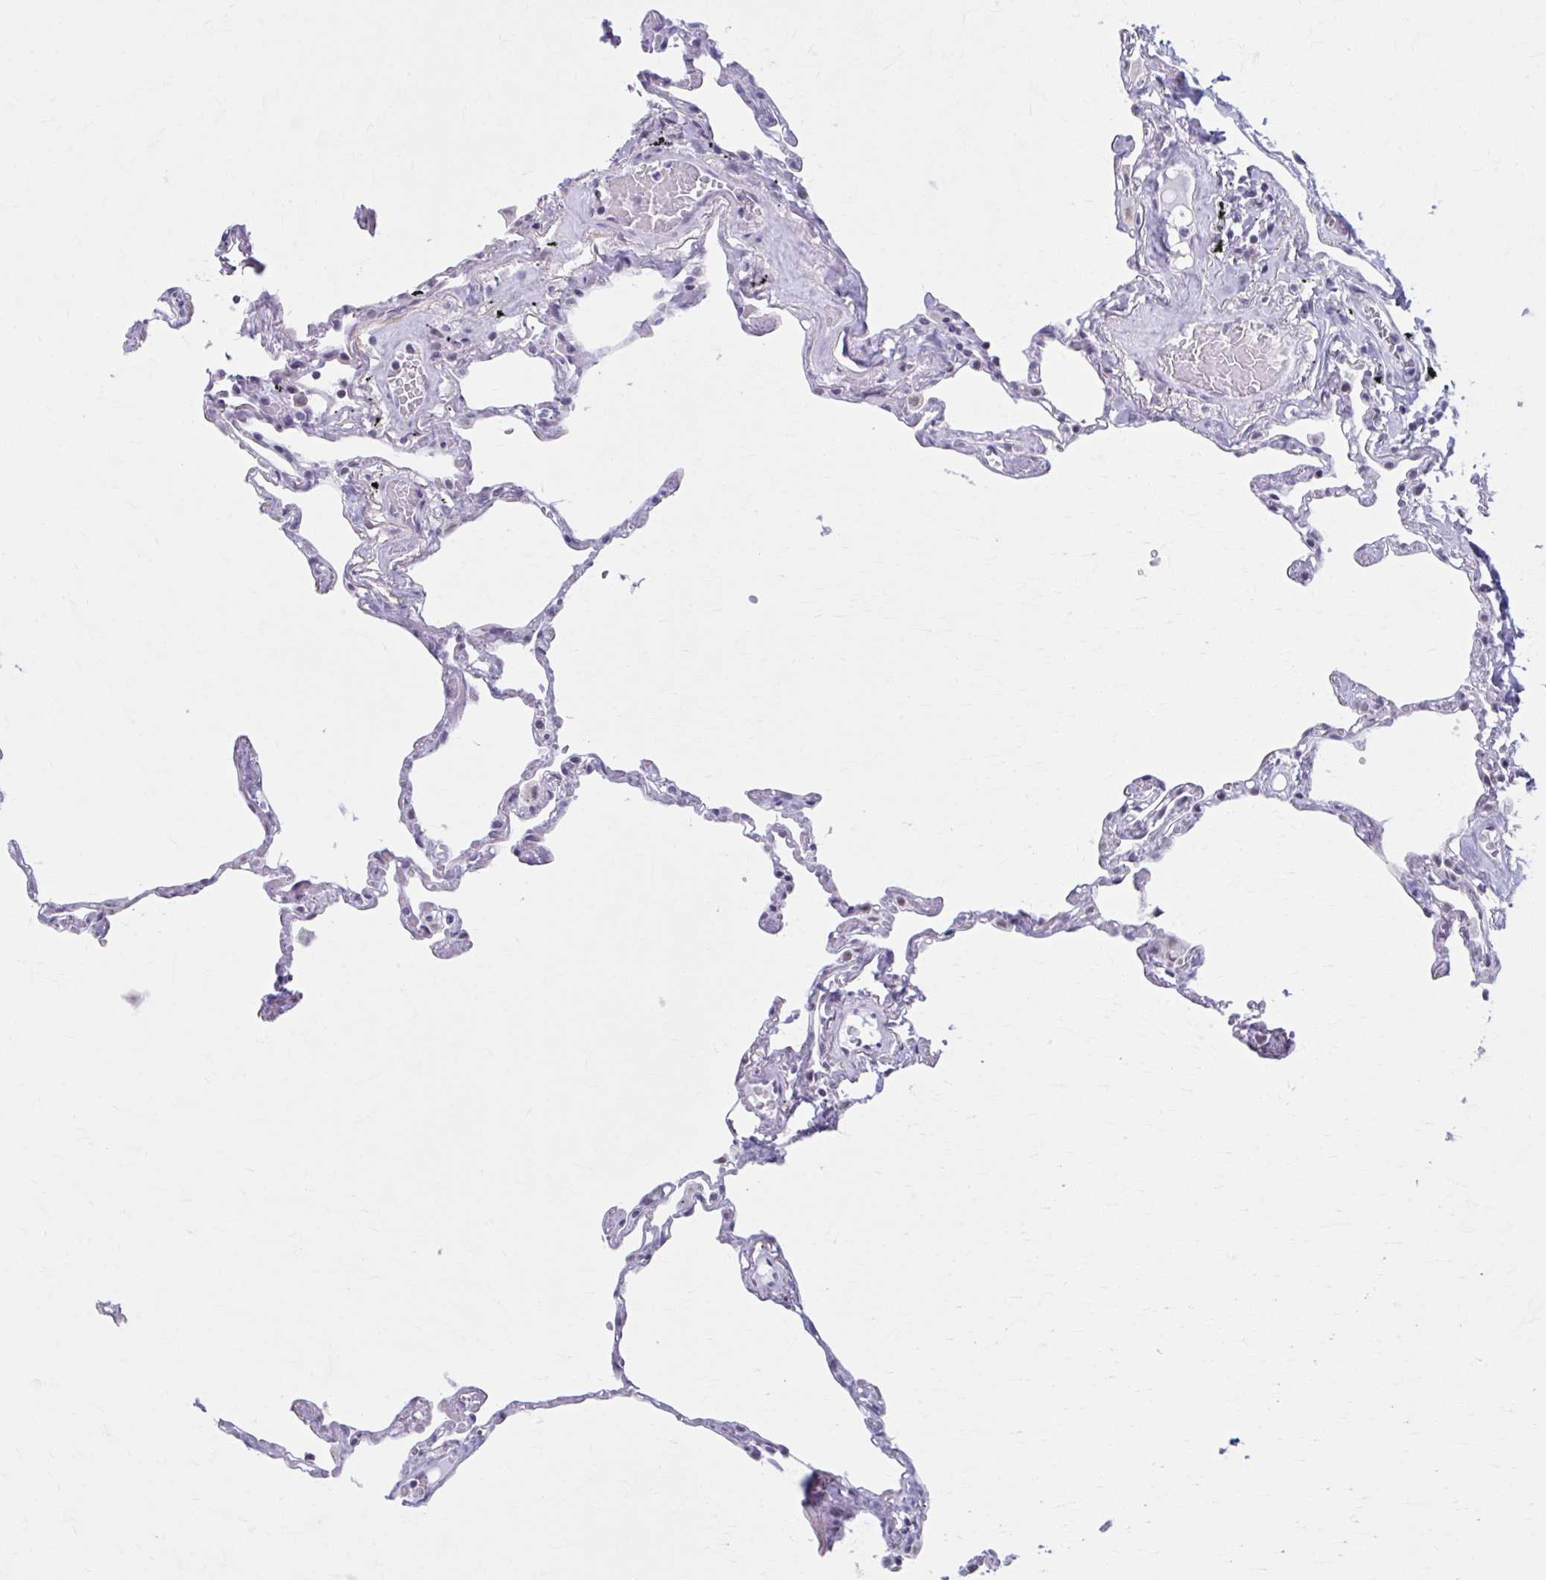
{"staining": {"intensity": "negative", "quantity": "none", "location": "none"}, "tissue": "lung", "cell_type": "Alveolar cells", "image_type": "normal", "snomed": [{"axis": "morphology", "description": "Normal tissue, NOS"}, {"axis": "topography", "description": "Lung"}], "caption": "IHC micrograph of benign lung stained for a protein (brown), which displays no staining in alveolar cells.", "gene": "CCDC105", "patient": {"sex": "female", "age": 67}}